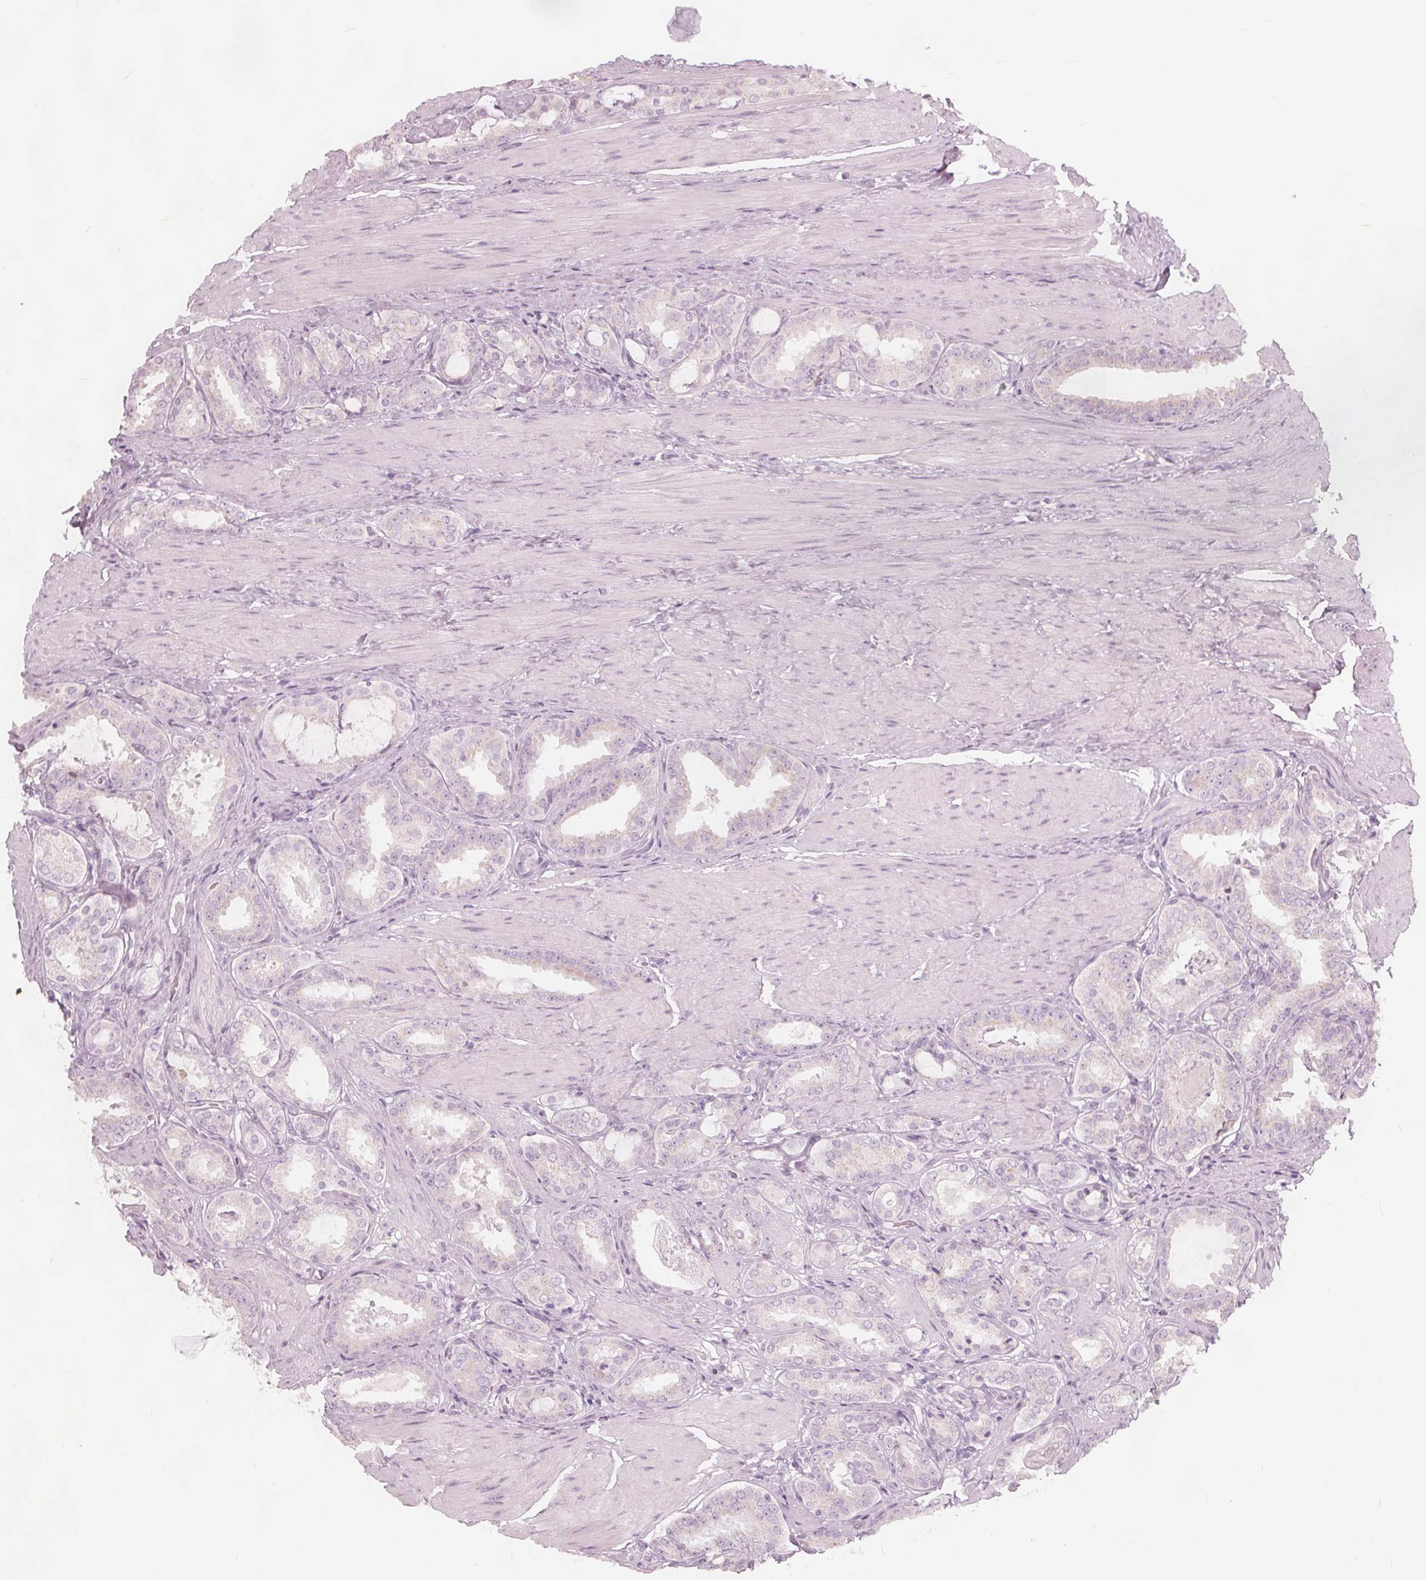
{"staining": {"intensity": "negative", "quantity": "none", "location": "none"}, "tissue": "prostate cancer", "cell_type": "Tumor cells", "image_type": "cancer", "snomed": [{"axis": "morphology", "description": "Adenocarcinoma, High grade"}, {"axis": "topography", "description": "Prostate"}], "caption": "Adenocarcinoma (high-grade) (prostate) was stained to show a protein in brown. There is no significant expression in tumor cells. (DAB IHC with hematoxylin counter stain).", "gene": "BRSK1", "patient": {"sex": "male", "age": 63}}